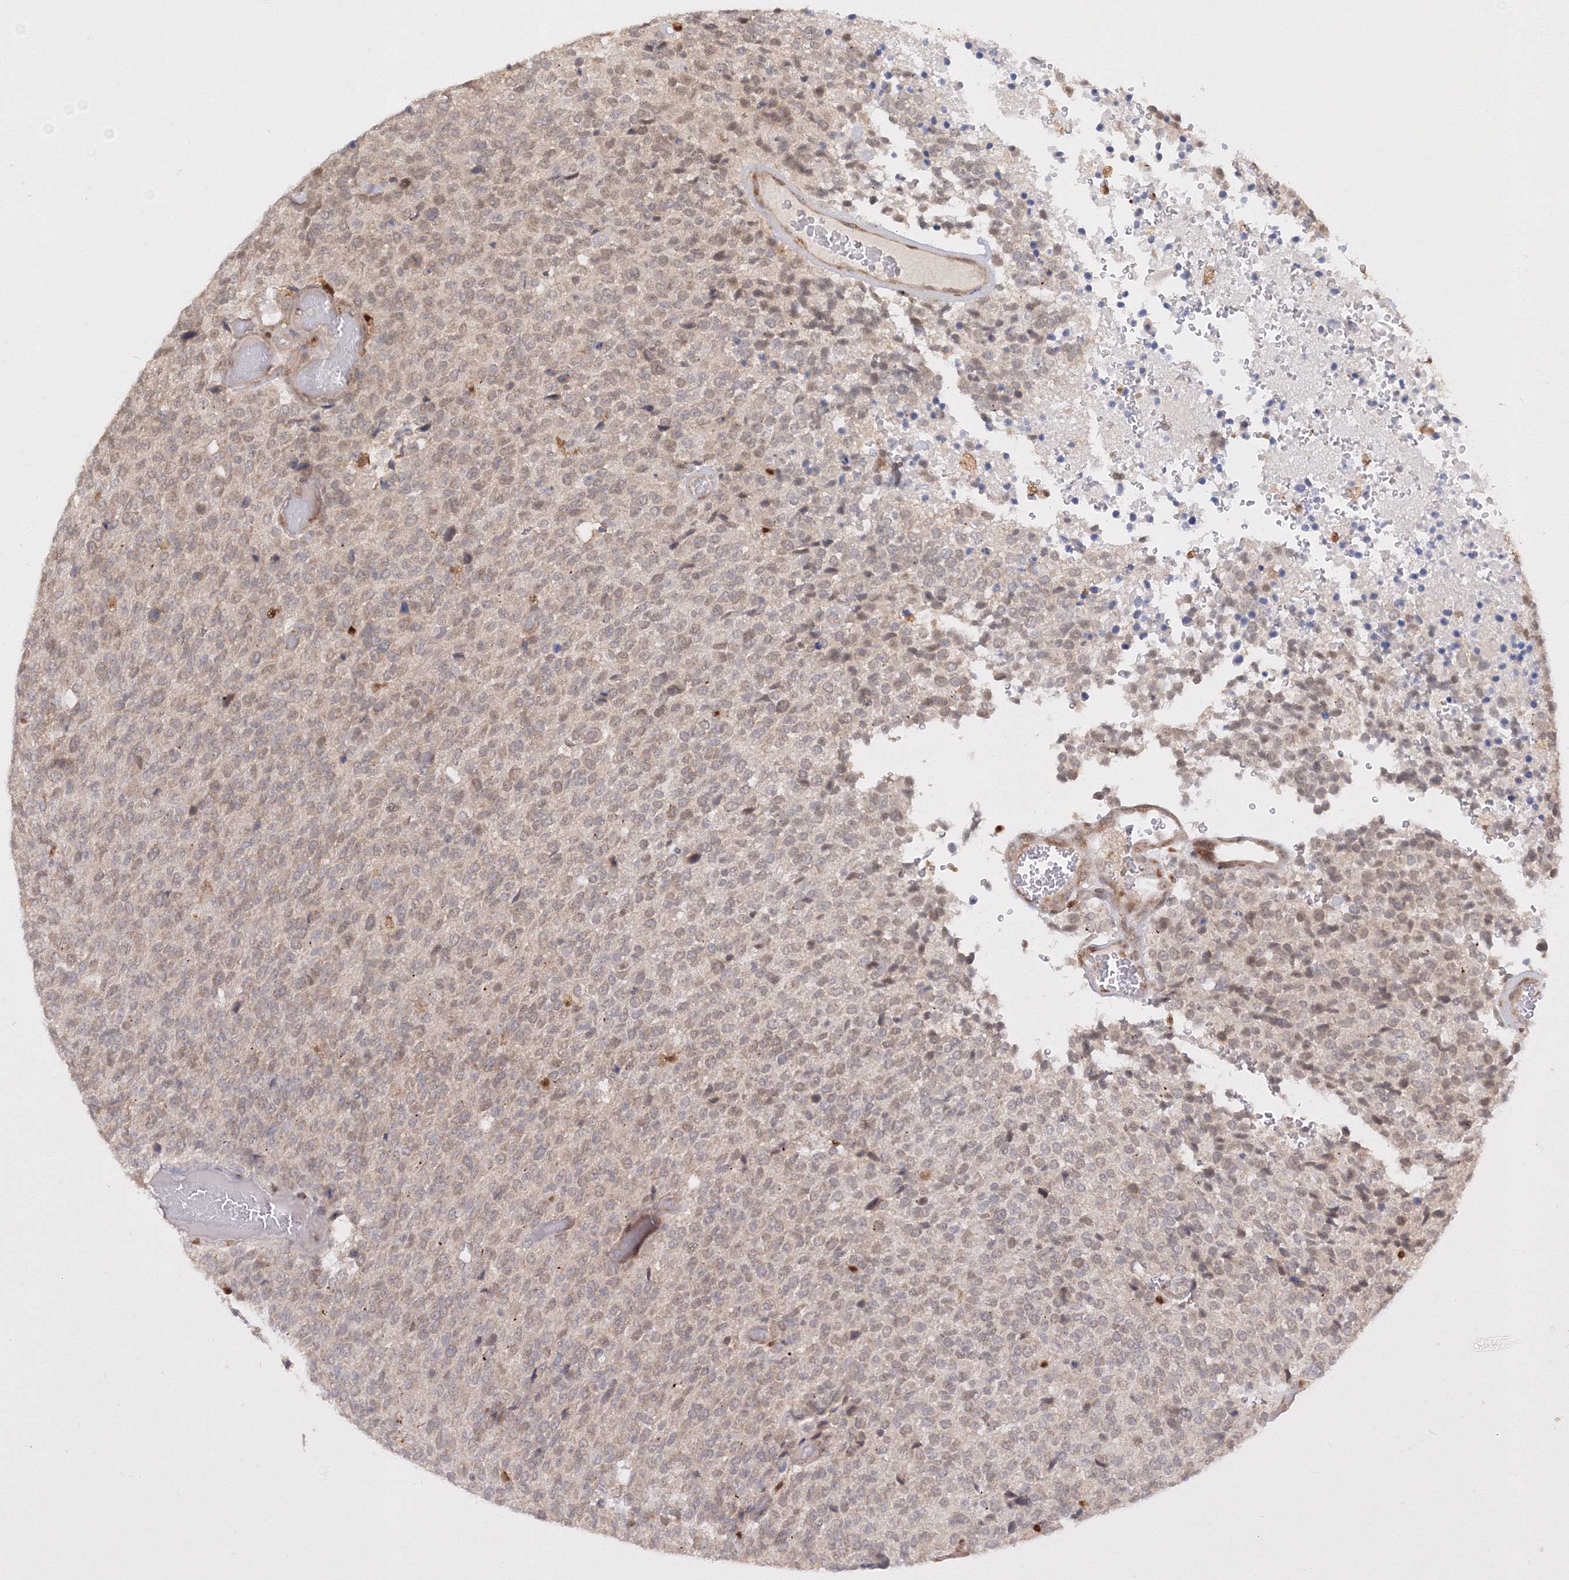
{"staining": {"intensity": "weak", "quantity": "<25%", "location": "nuclear"}, "tissue": "glioma", "cell_type": "Tumor cells", "image_type": "cancer", "snomed": [{"axis": "morphology", "description": "Glioma, malignant, High grade"}, {"axis": "topography", "description": "pancreas cauda"}], "caption": "High magnification brightfield microscopy of malignant glioma (high-grade) stained with DAB (3,3'-diaminobenzidine) (brown) and counterstained with hematoxylin (blue): tumor cells show no significant expression.", "gene": "TMEM50B", "patient": {"sex": "male", "age": 60}}